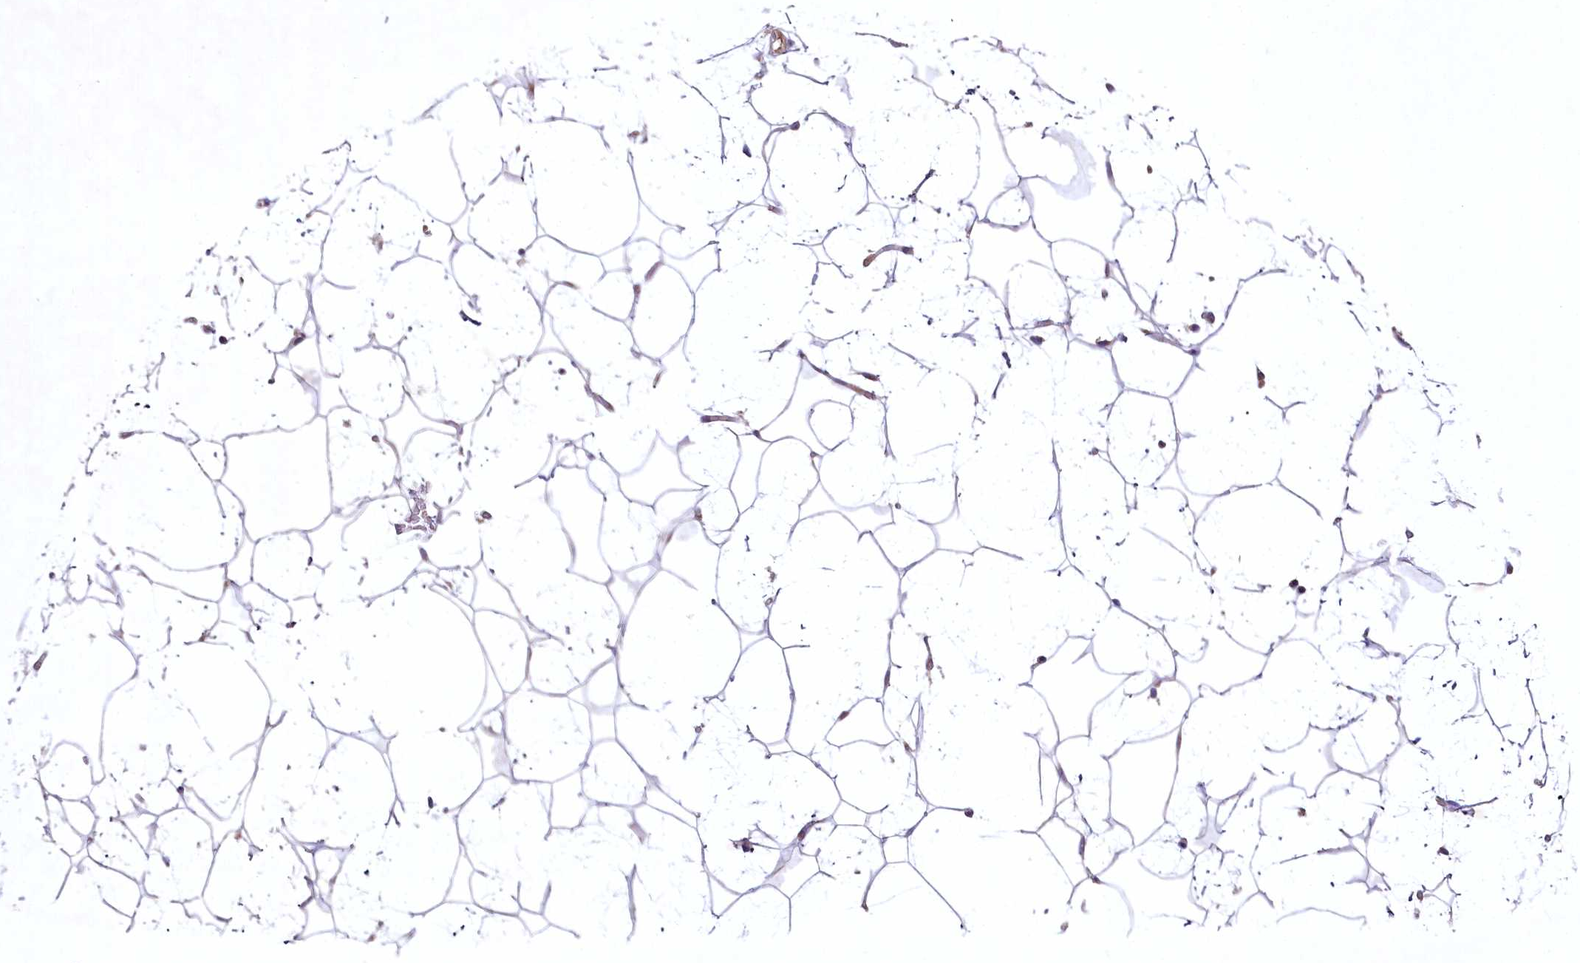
{"staining": {"intensity": "weak", "quantity": ">75%", "location": "cytoplasmic/membranous"}, "tissue": "adipose tissue", "cell_type": "Adipocytes", "image_type": "normal", "snomed": [{"axis": "morphology", "description": "Normal tissue, NOS"}, {"axis": "topography", "description": "Breast"}], "caption": "This photomicrograph shows immunohistochemistry (IHC) staining of unremarkable human adipose tissue, with low weak cytoplasmic/membranous expression in approximately >75% of adipocytes.", "gene": "MRPL44", "patient": {"sex": "female", "age": 26}}